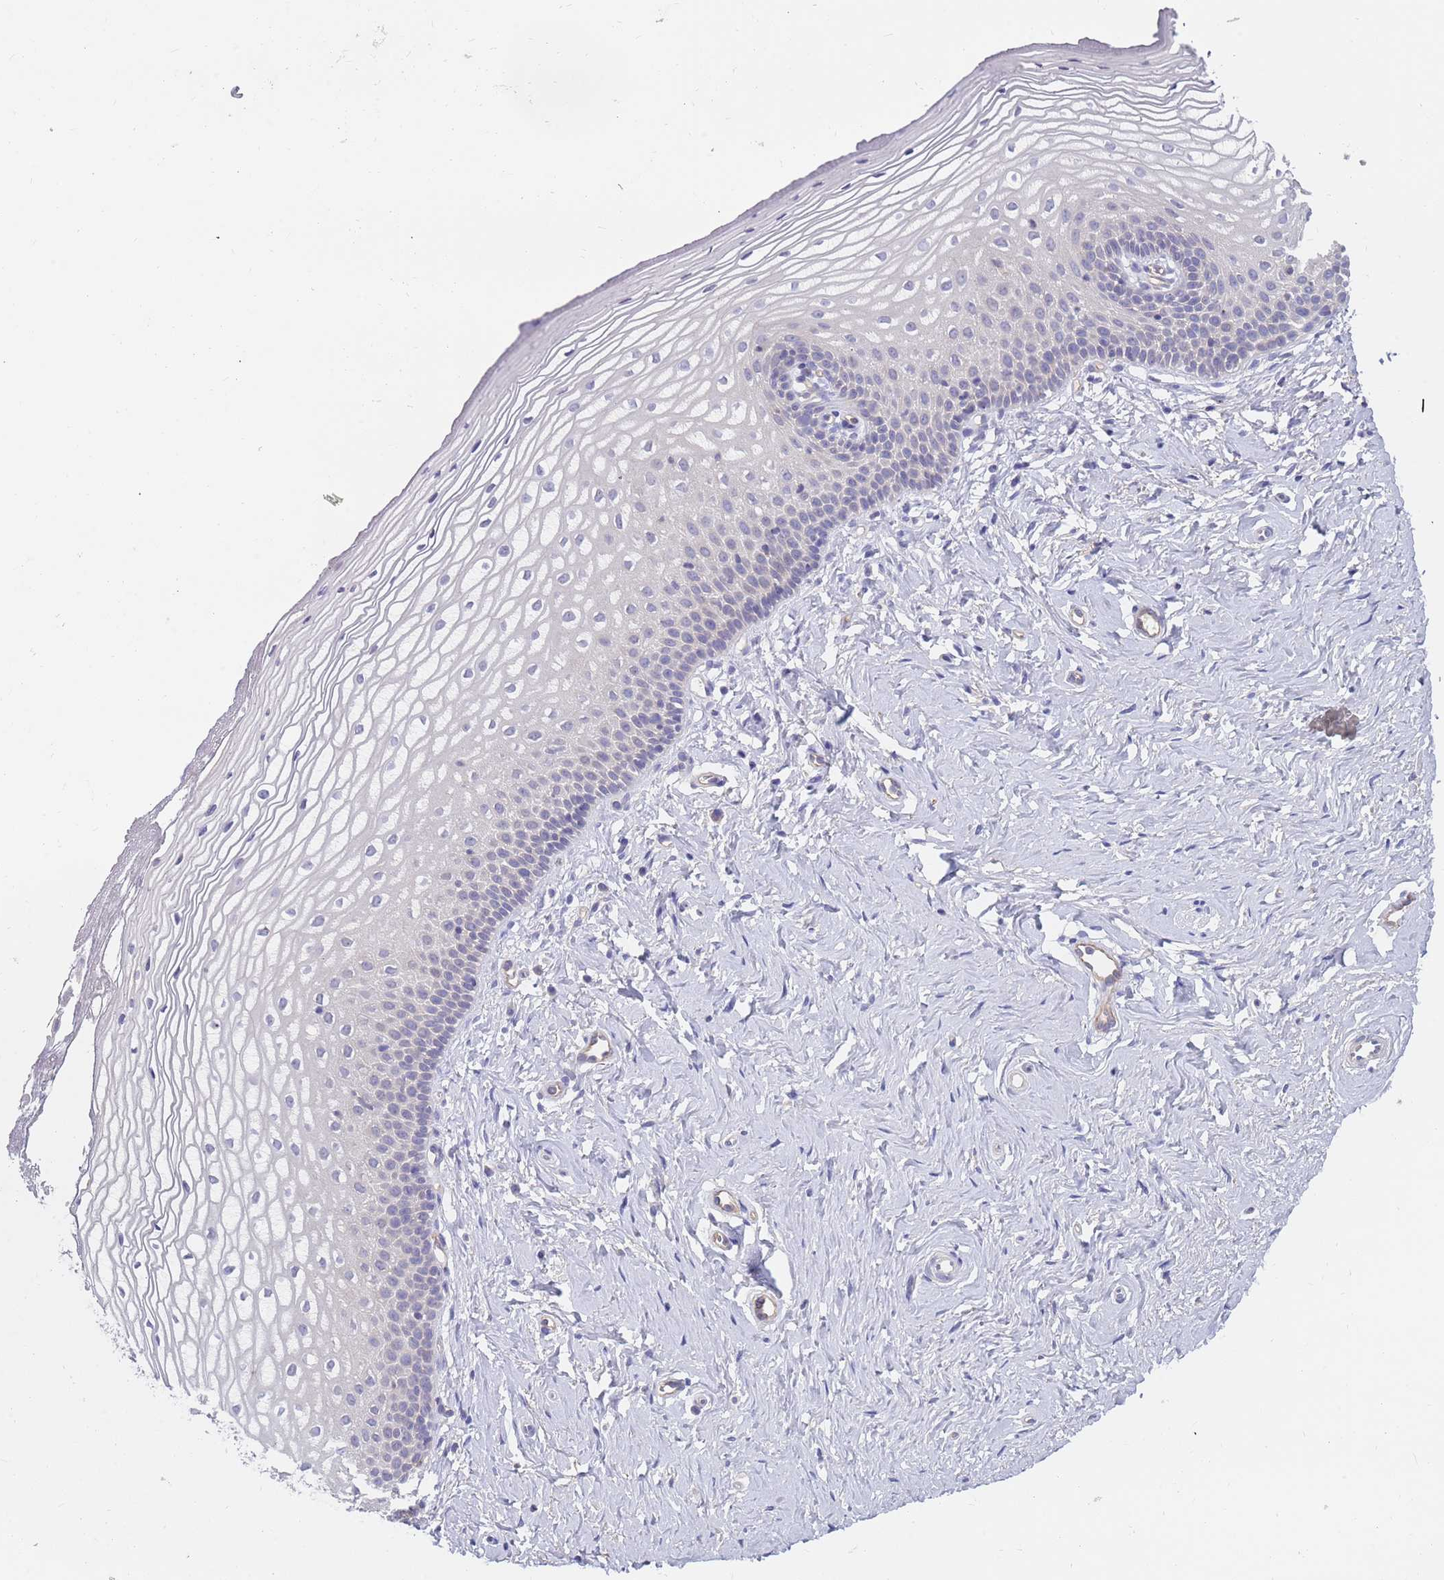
{"staining": {"intensity": "negative", "quantity": "none", "location": "none"}, "tissue": "vagina", "cell_type": "Squamous epithelial cells", "image_type": "normal", "snomed": [{"axis": "morphology", "description": "Normal tissue, NOS"}, {"axis": "topography", "description": "Vagina"}], "caption": "IHC of unremarkable vagina demonstrates no staining in squamous epithelial cells.", "gene": "BORCS5", "patient": {"sex": "female", "age": 65}}